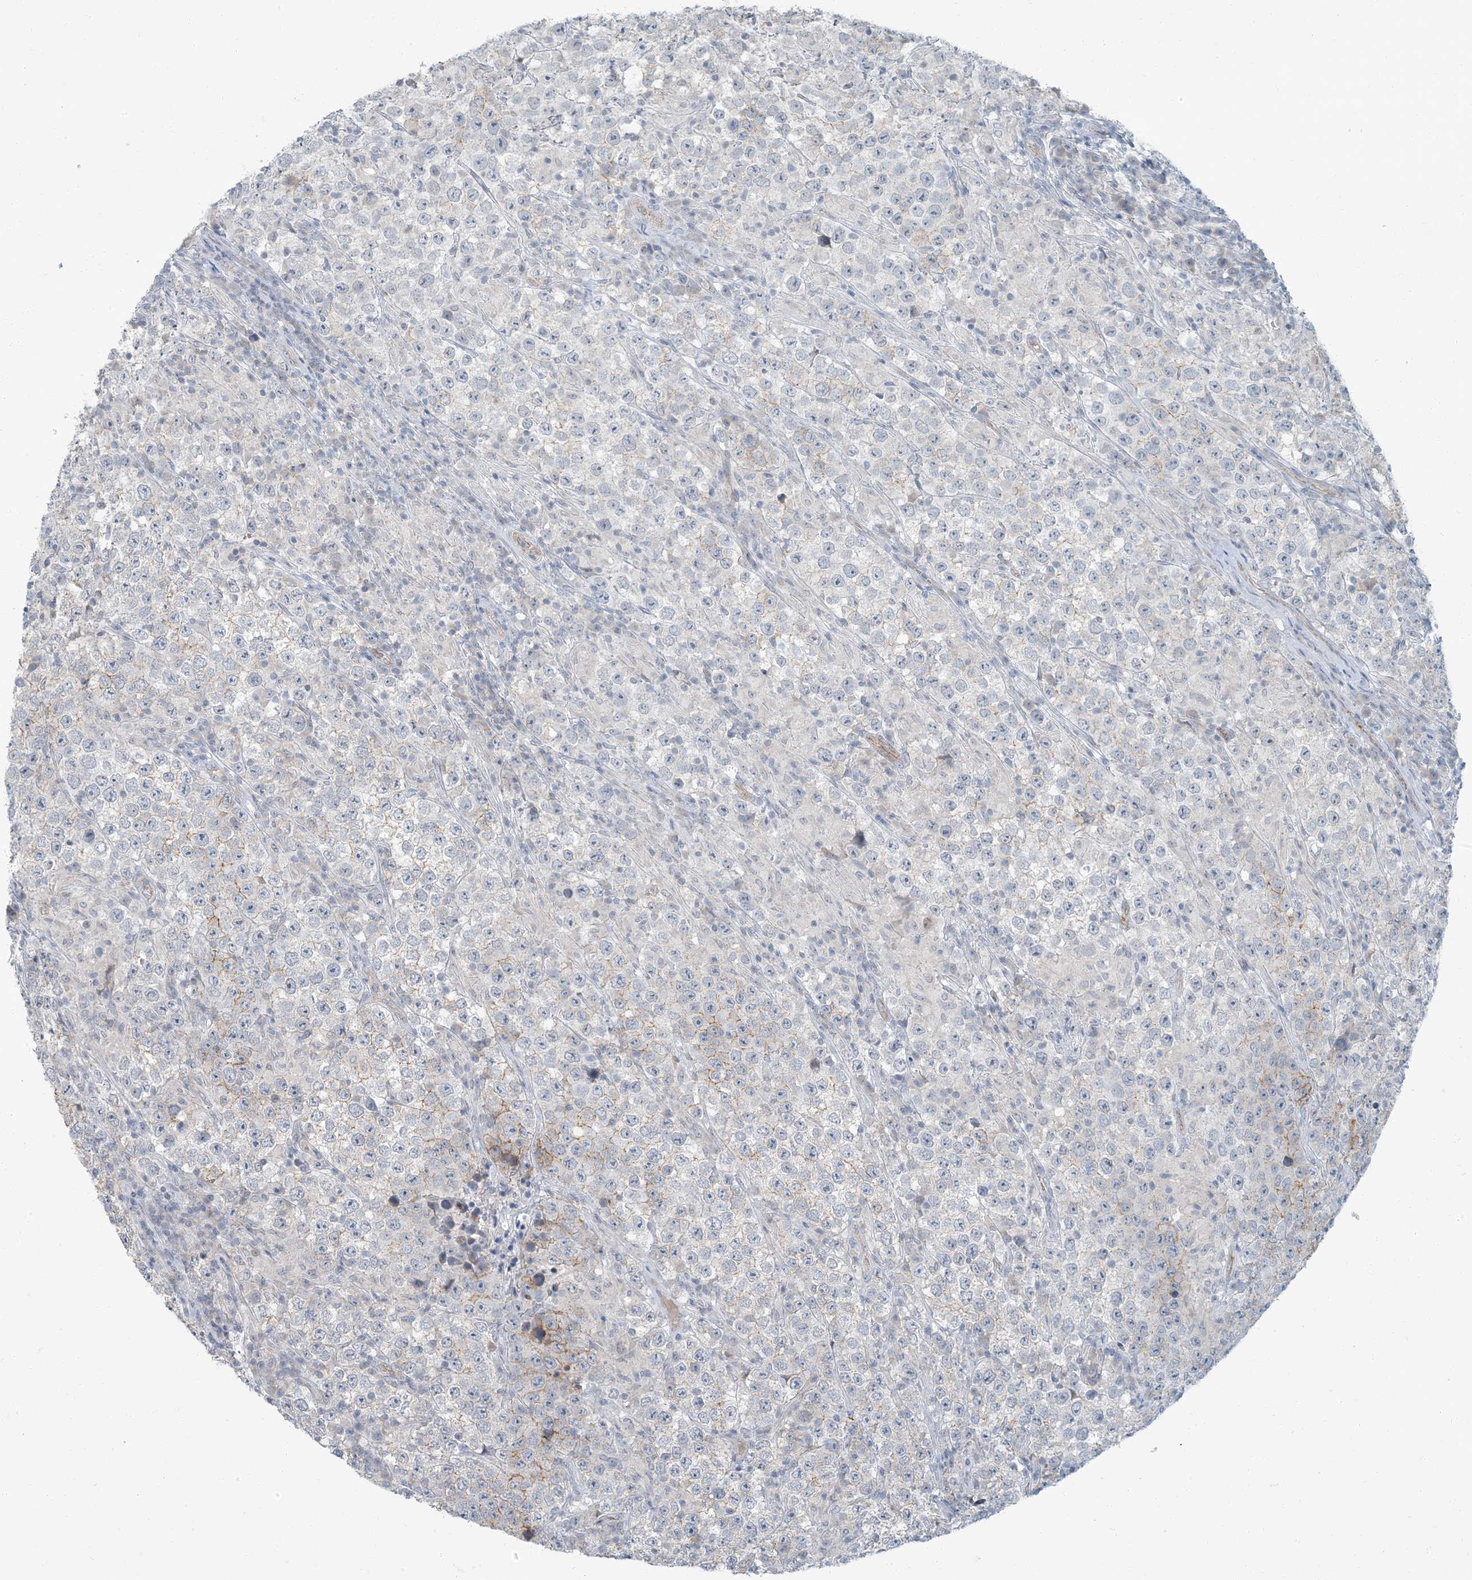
{"staining": {"intensity": "negative", "quantity": "none", "location": "none"}, "tissue": "testis cancer", "cell_type": "Tumor cells", "image_type": "cancer", "snomed": [{"axis": "morphology", "description": "Normal tissue, NOS"}, {"axis": "morphology", "description": "Urothelial carcinoma, High grade"}, {"axis": "morphology", "description": "Seminoma, NOS"}, {"axis": "morphology", "description": "Carcinoma, Embryonal, NOS"}, {"axis": "topography", "description": "Urinary bladder"}, {"axis": "topography", "description": "Testis"}], "caption": "Testis embryonal carcinoma was stained to show a protein in brown. There is no significant expression in tumor cells. The staining is performed using DAB (3,3'-diaminobenzidine) brown chromogen with nuclei counter-stained in using hematoxylin.", "gene": "EPHA4", "patient": {"sex": "male", "age": 41}}